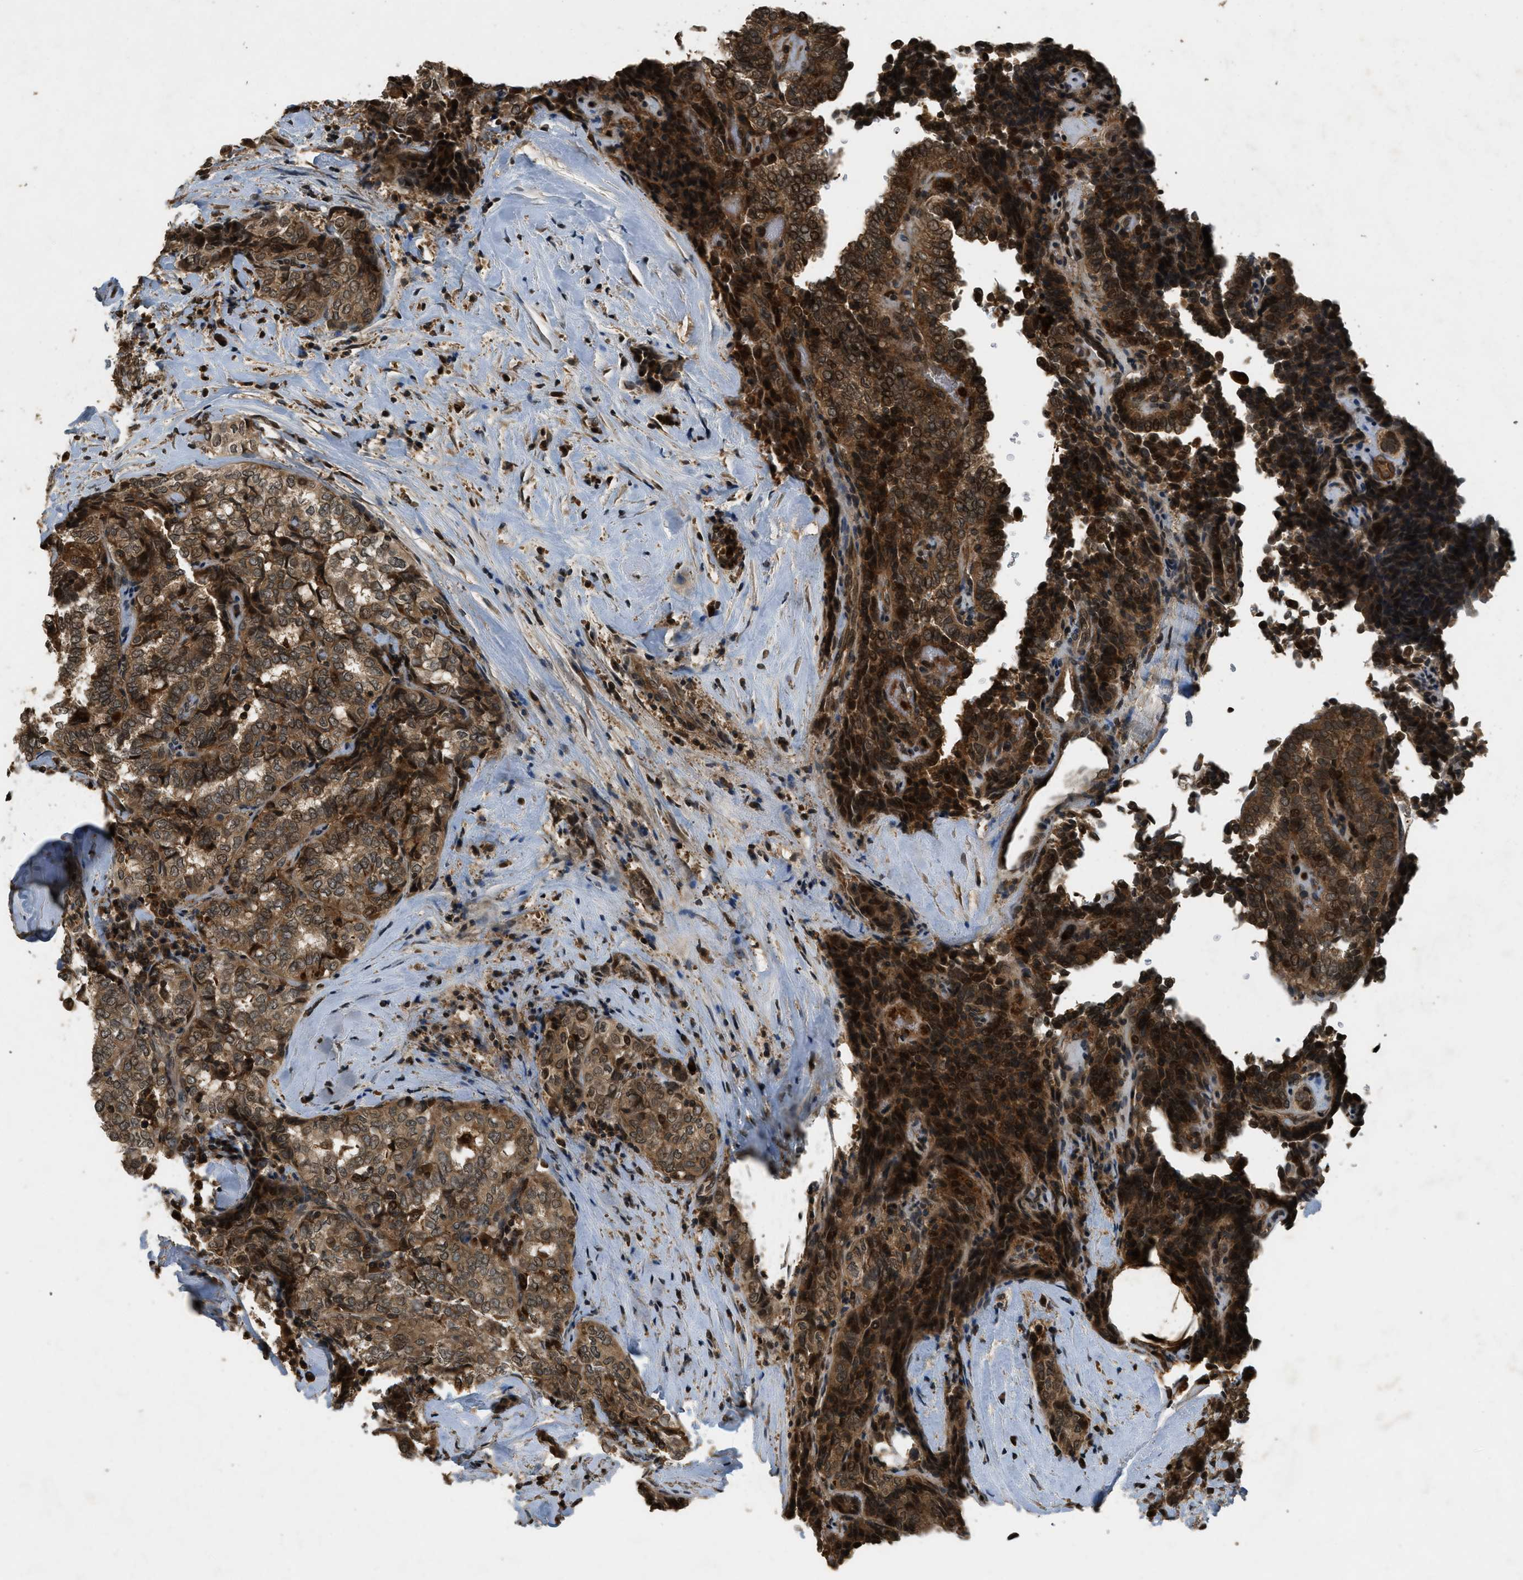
{"staining": {"intensity": "strong", "quantity": ">75%", "location": "cytoplasmic/membranous,nuclear"}, "tissue": "thyroid cancer", "cell_type": "Tumor cells", "image_type": "cancer", "snomed": [{"axis": "morphology", "description": "Normal tissue, NOS"}, {"axis": "morphology", "description": "Papillary adenocarcinoma, NOS"}, {"axis": "topography", "description": "Thyroid gland"}], "caption": "Tumor cells display high levels of strong cytoplasmic/membranous and nuclear expression in approximately >75% of cells in thyroid cancer (papillary adenocarcinoma).", "gene": "ATG7", "patient": {"sex": "female", "age": 30}}